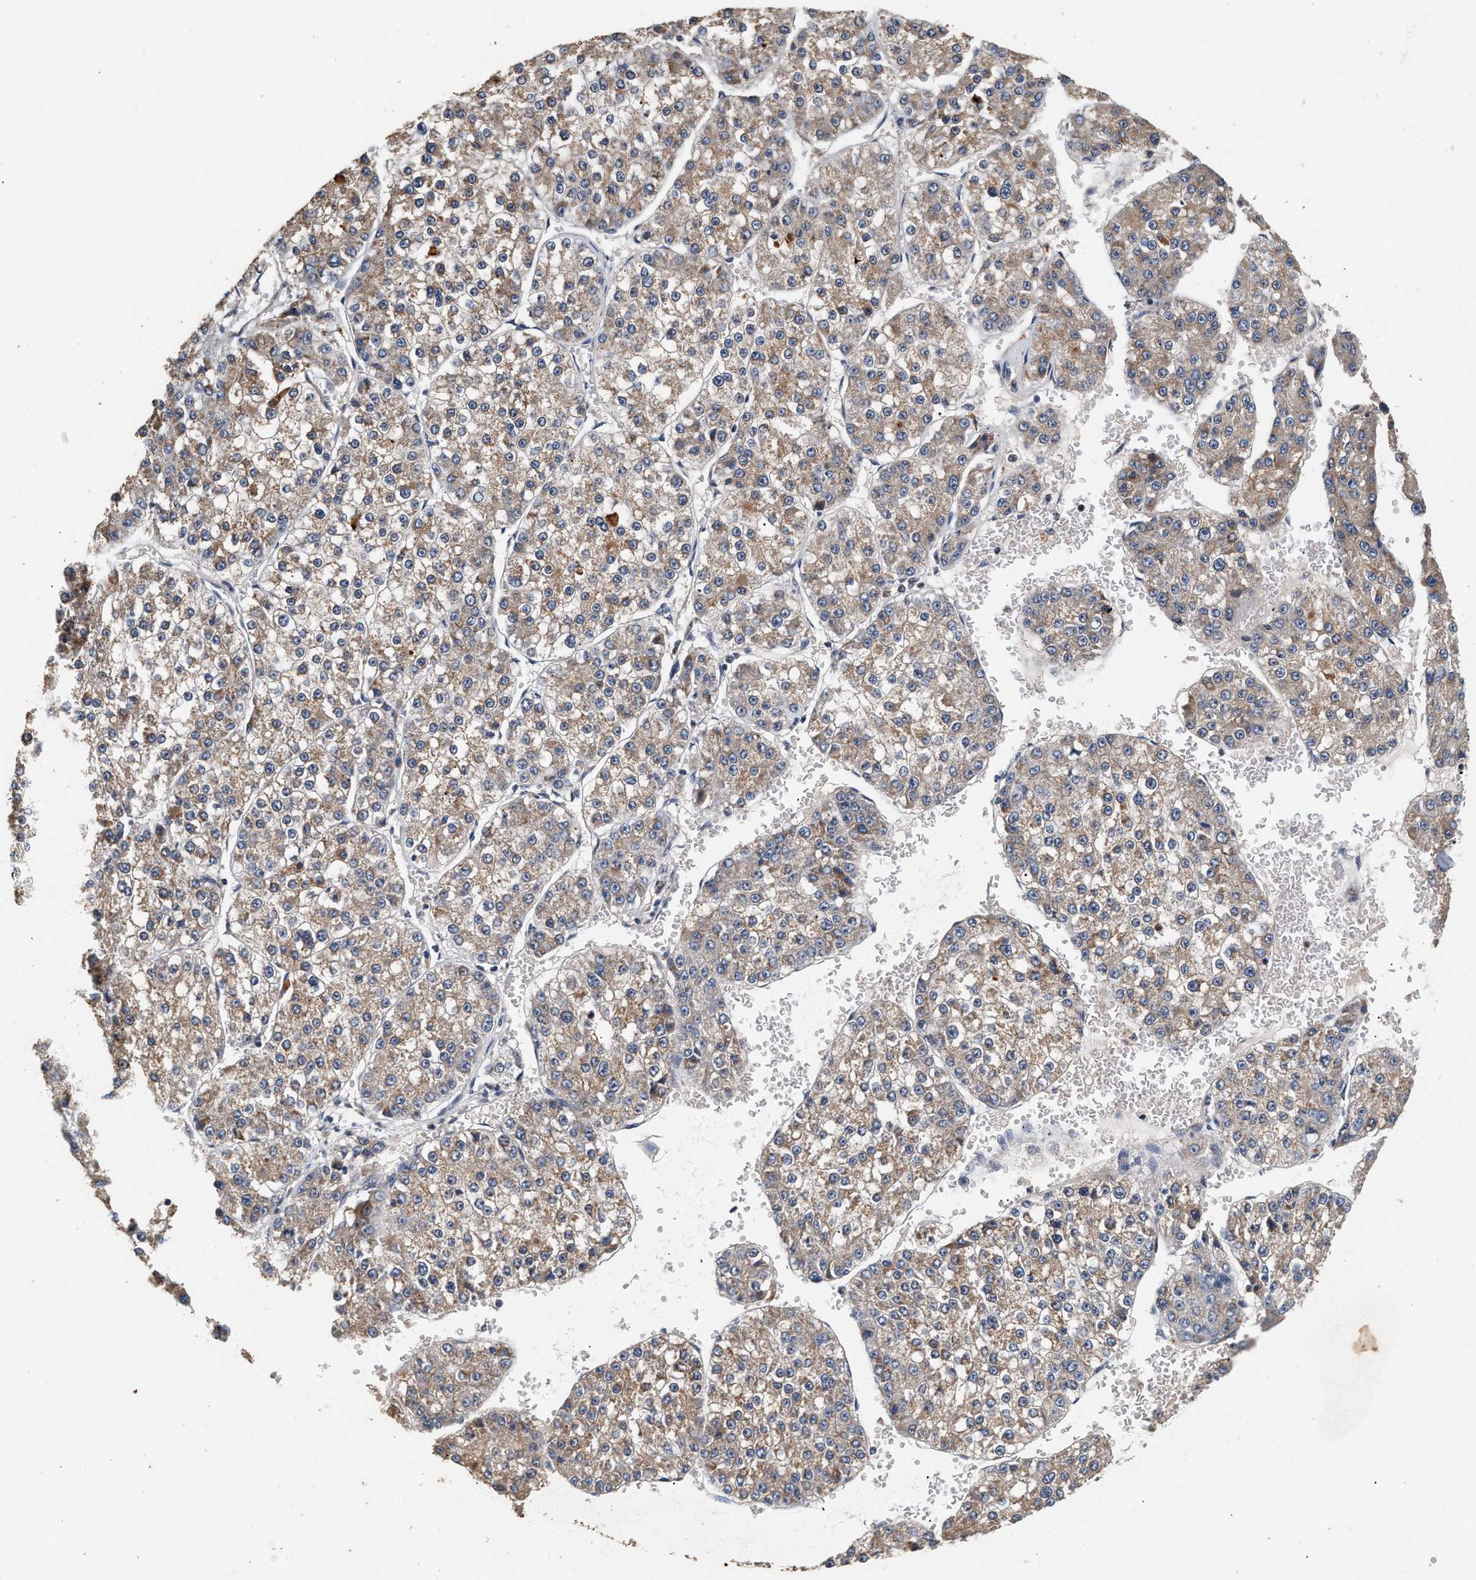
{"staining": {"intensity": "weak", "quantity": ">75%", "location": "cytoplasmic/membranous"}, "tissue": "liver cancer", "cell_type": "Tumor cells", "image_type": "cancer", "snomed": [{"axis": "morphology", "description": "Carcinoma, Hepatocellular, NOS"}, {"axis": "topography", "description": "Liver"}], "caption": "A photomicrograph showing weak cytoplasmic/membranous positivity in about >75% of tumor cells in liver cancer (hepatocellular carcinoma), as visualized by brown immunohistochemical staining.", "gene": "PTGR3", "patient": {"sex": "female", "age": 73}}